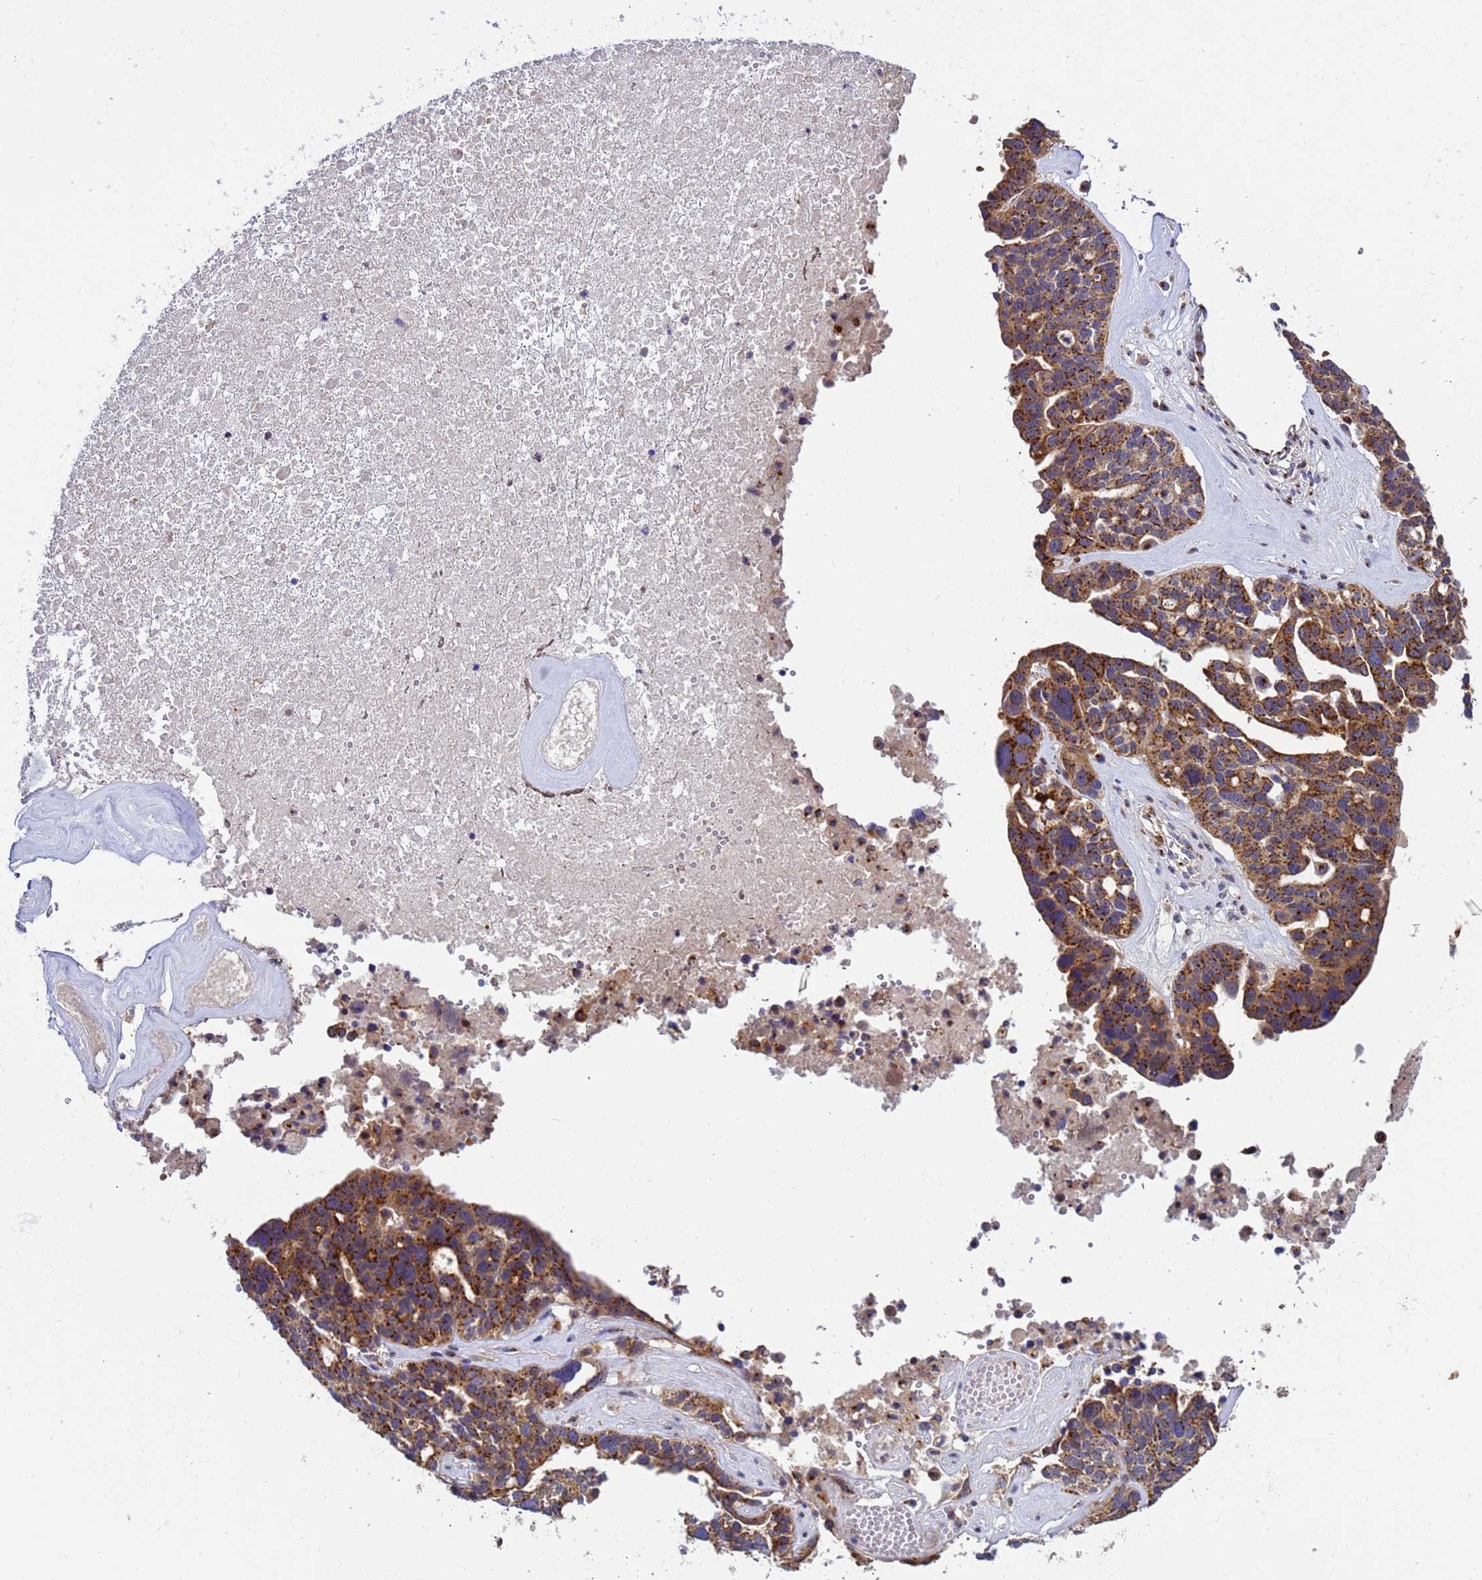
{"staining": {"intensity": "strong", "quantity": ">75%", "location": "cytoplasmic/membranous"}, "tissue": "ovarian cancer", "cell_type": "Tumor cells", "image_type": "cancer", "snomed": [{"axis": "morphology", "description": "Cystadenocarcinoma, serous, NOS"}, {"axis": "topography", "description": "Ovary"}], "caption": "About >75% of tumor cells in ovarian serous cystadenocarcinoma exhibit strong cytoplasmic/membranous protein positivity as visualized by brown immunohistochemical staining.", "gene": "HPS3", "patient": {"sex": "female", "age": 59}}